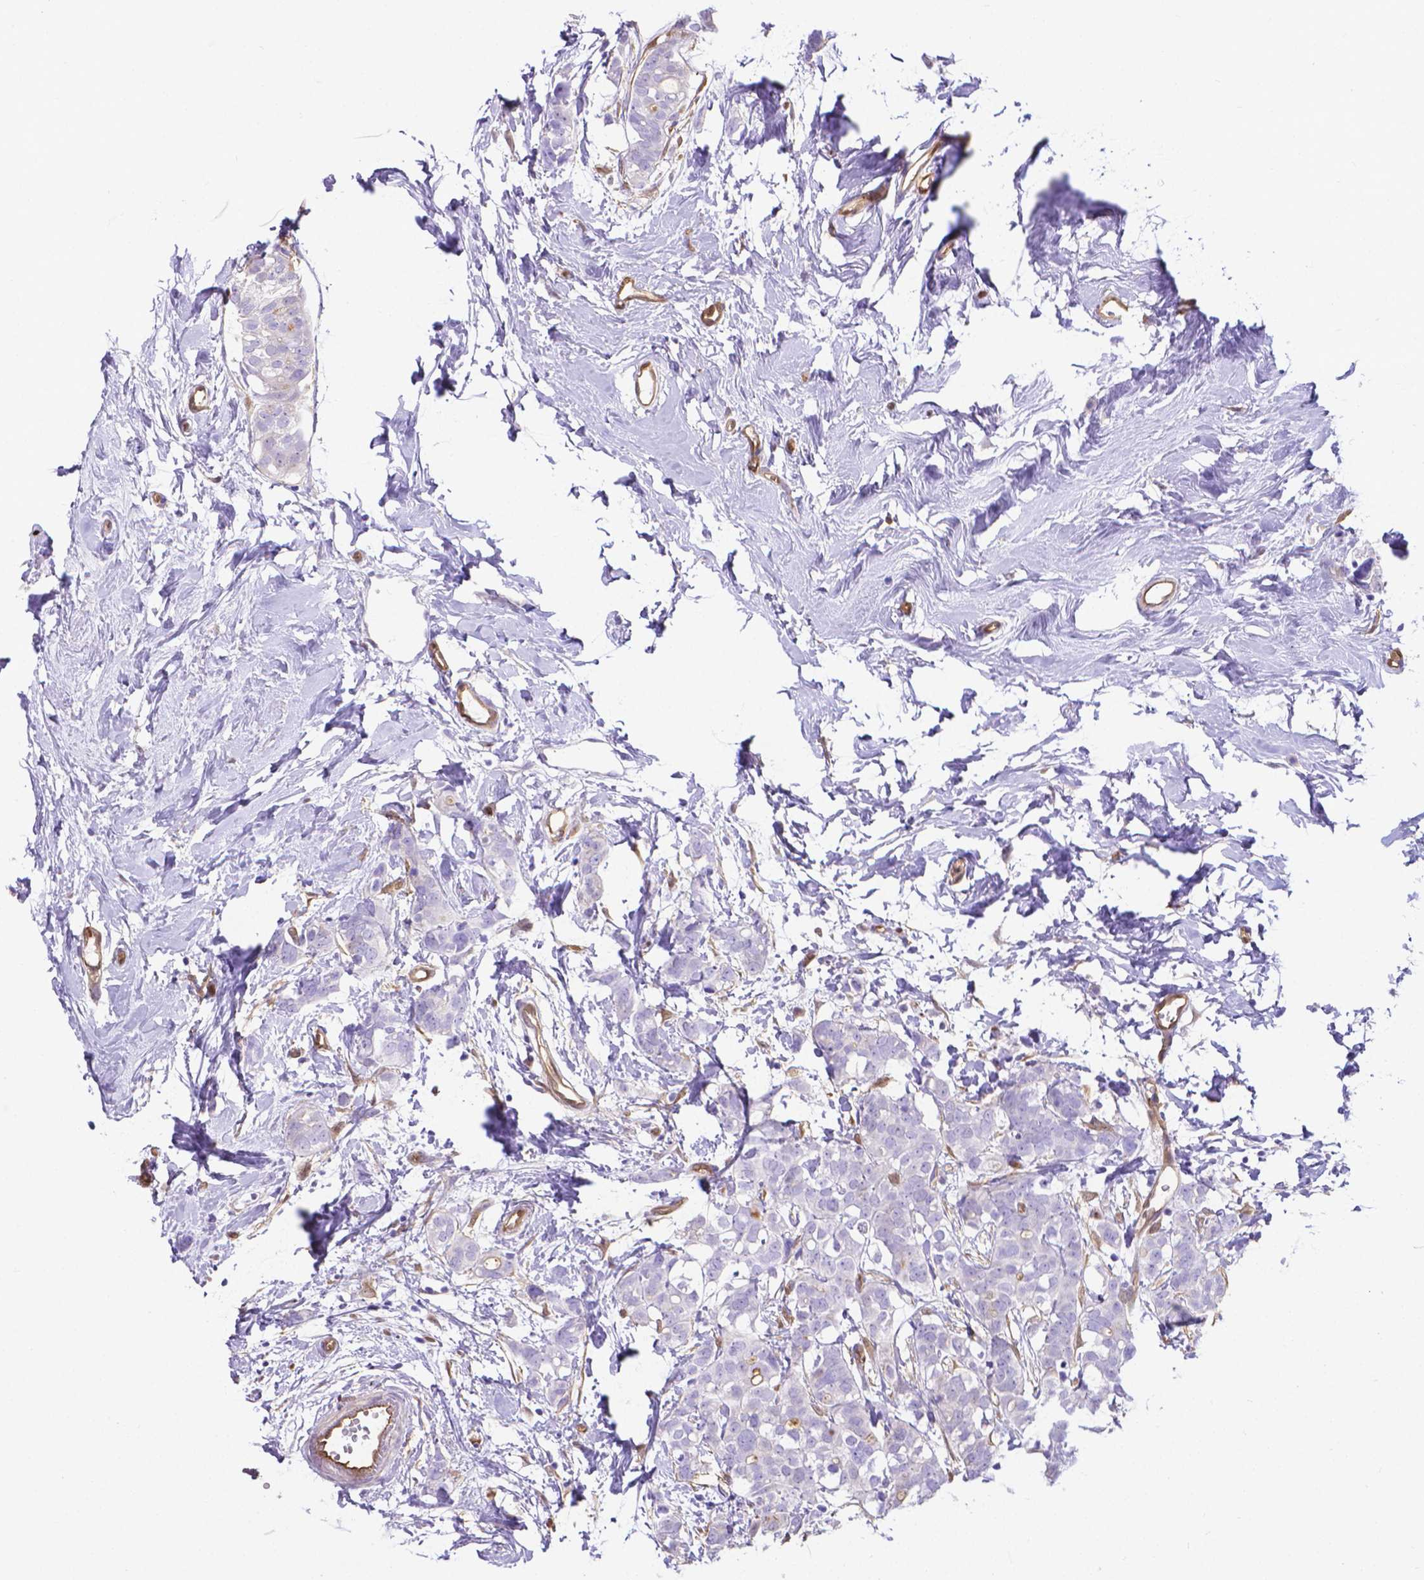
{"staining": {"intensity": "negative", "quantity": "none", "location": "none"}, "tissue": "breast cancer", "cell_type": "Tumor cells", "image_type": "cancer", "snomed": [{"axis": "morphology", "description": "Duct carcinoma"}, {"axis": "topography", "description": "Breast"}], "caption": "High magnification brightfield microscopy of breast cancer (invasive ductal carcinoma) stained with DAB (brown) and counterstained with hematoxylin (blue): tumor cells show no significant staining. Nuclei are stained in blue.", "gene": "CLIC4", "patient": {"sex": "female", "age": 40}}